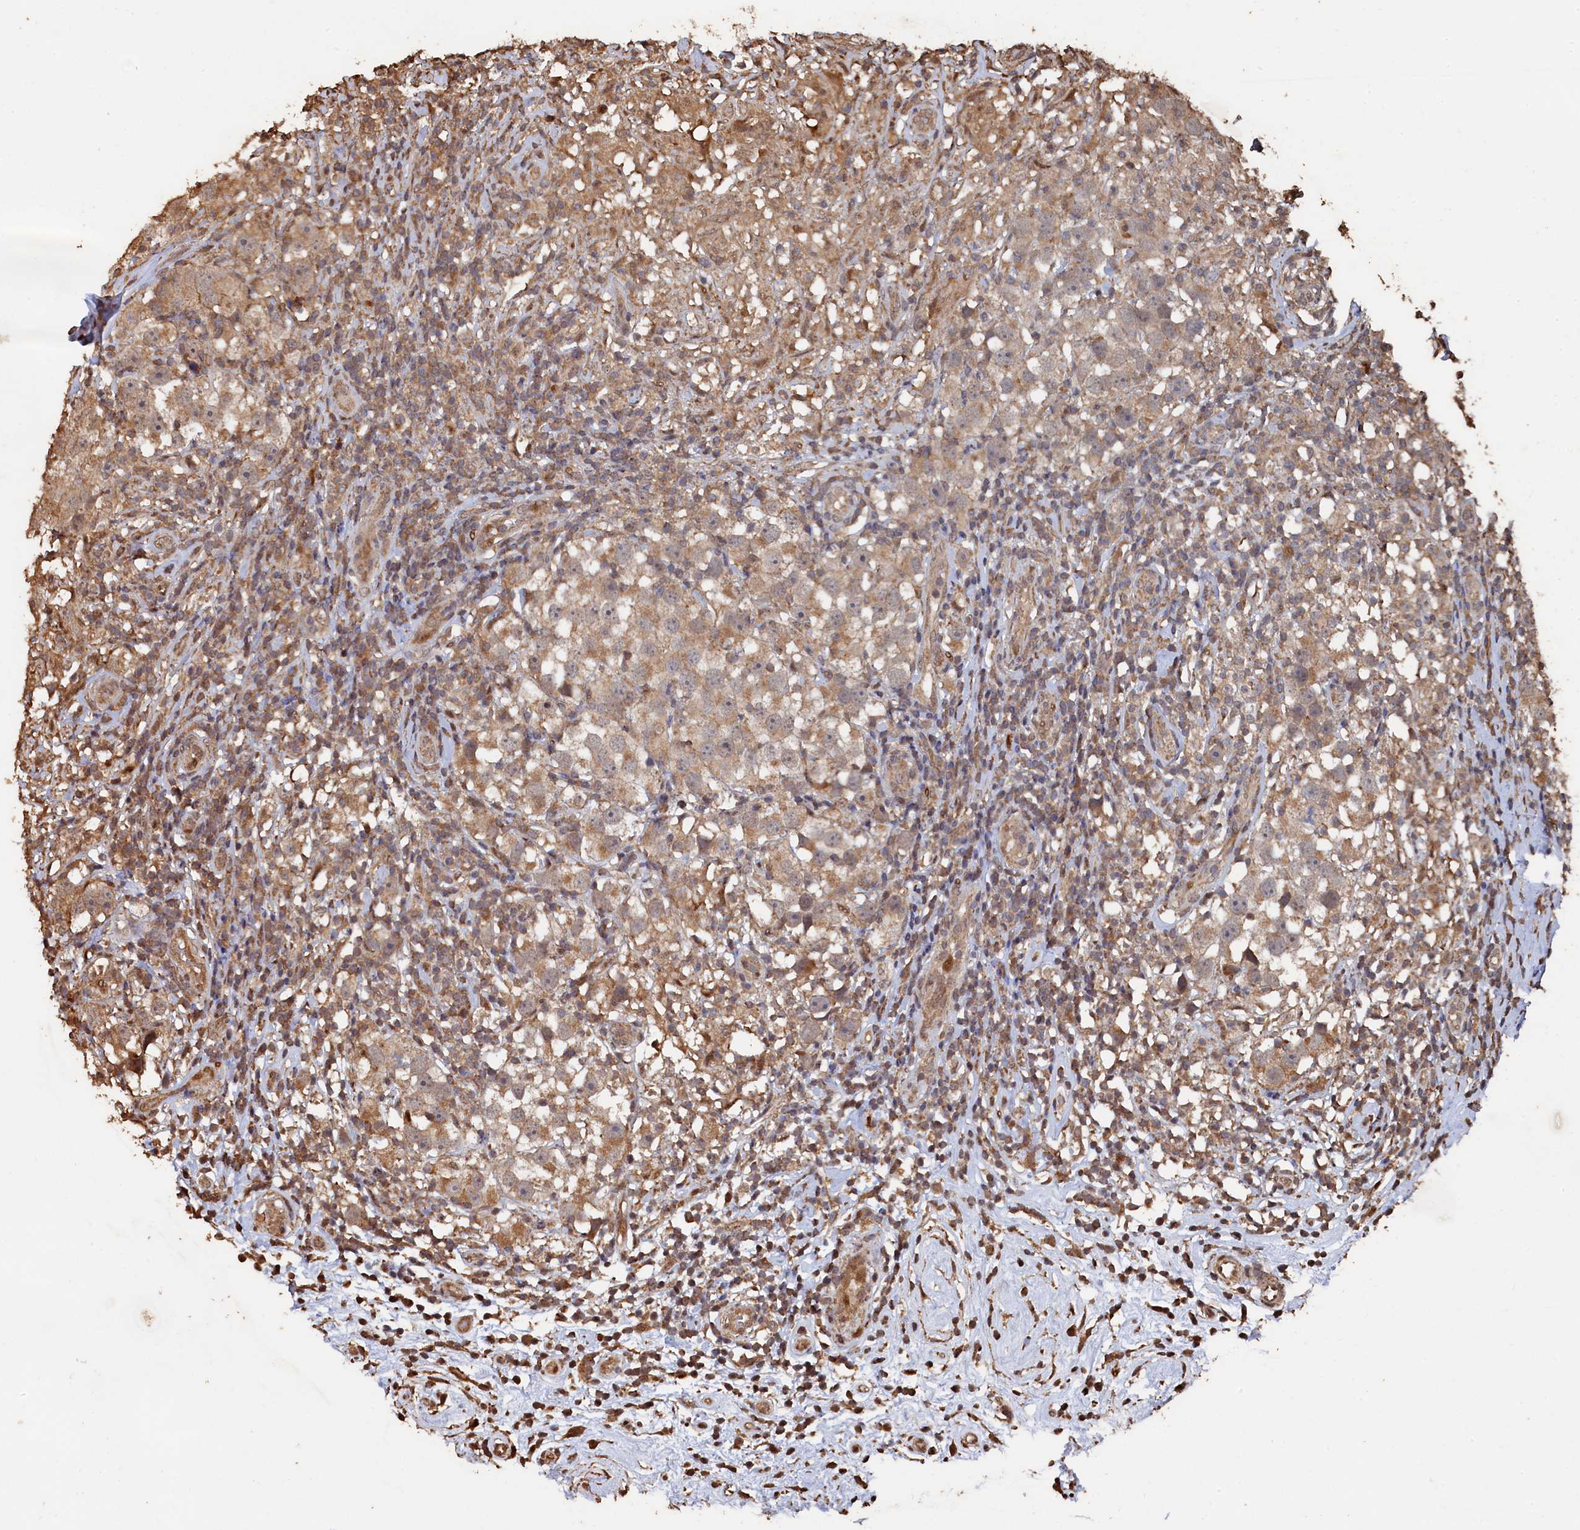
{"staining": {"intensity": "weak", "quantity": "25%-75%", "location": "cytoplasmic/membranous"}, "tissue": "testis cancer", "cell_type": "Tumor cells", "image_type": "cancer", "snomed": [{"axis": "morphology", "description": "Seminoma, NOS"}, {"axis": "topography", "description": "Testis"}], "caption": "Testis cancer (seminoma) stained with DAB immunohistochemistry (IHC) demonstrates low levels of weak cytoplasmic/membranous expression in approximately 25%-75% of tumor cells.", "gene": "PIGN", "patient": {"sex": "male", "age": 49}}